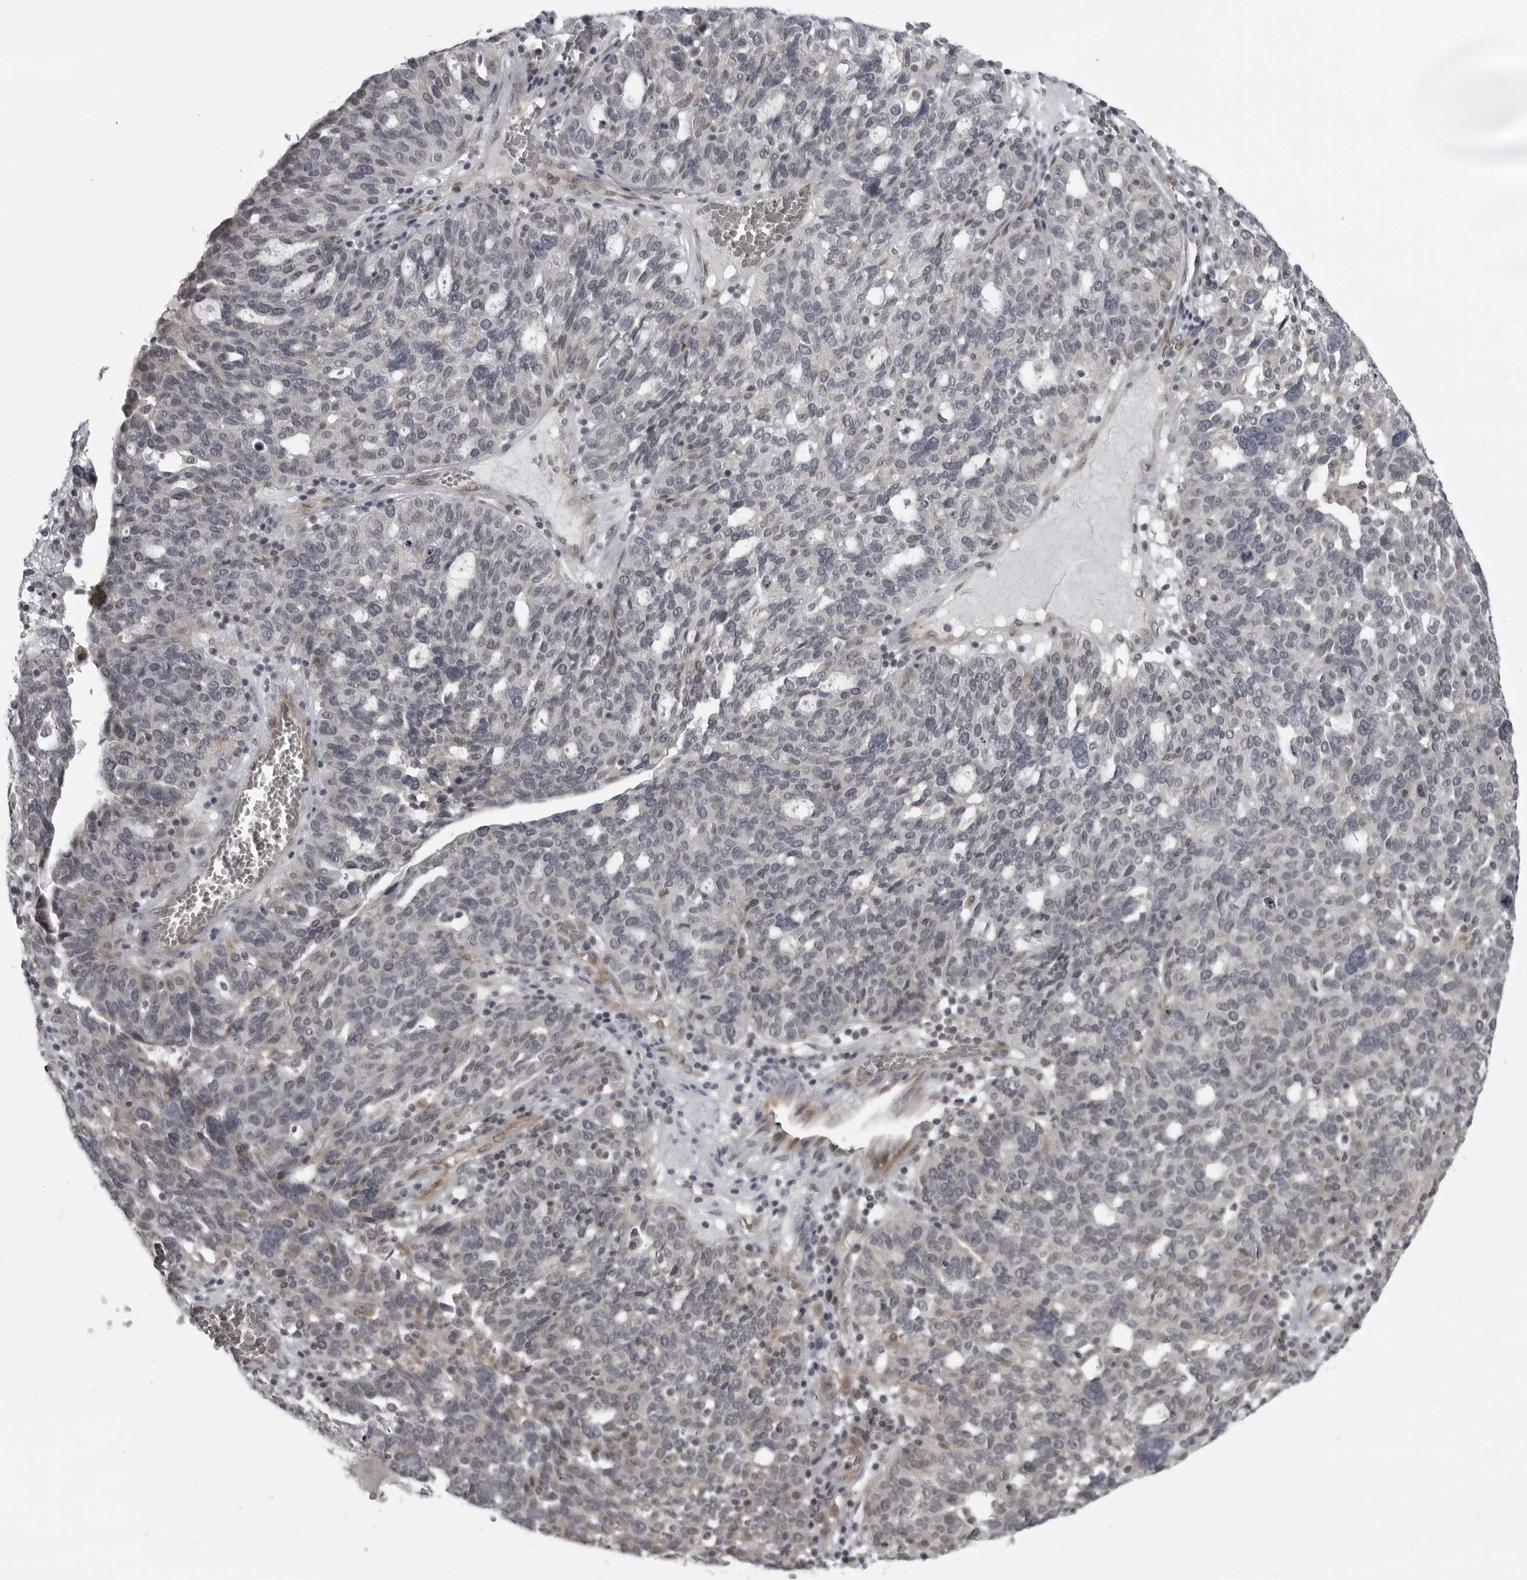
{"staining": {"intensity": "negative", "quantity": "none", "location": "none"}, "tissue": "ovarian cancer", "cell_type": "Tumor cells", "image_type": "cancer", "snomed": [{"axis": "morphology", "description": "Cystadenocarcinoma, serous, NOS"}, {"axis": "topography", "description": "Ovary"}], "caption": "DAB (3,3'-diaminobenzidine) immunohistochemical staining of ovarian serous cystadenocarcinoma reveals no significant expression in tumor cells. (DAB immunohistochemistry (IHC) visualized using brightfield microscopy, high magnification).", "gene": "MAPK12", "patient": {"sex": "female", "age": 59}}